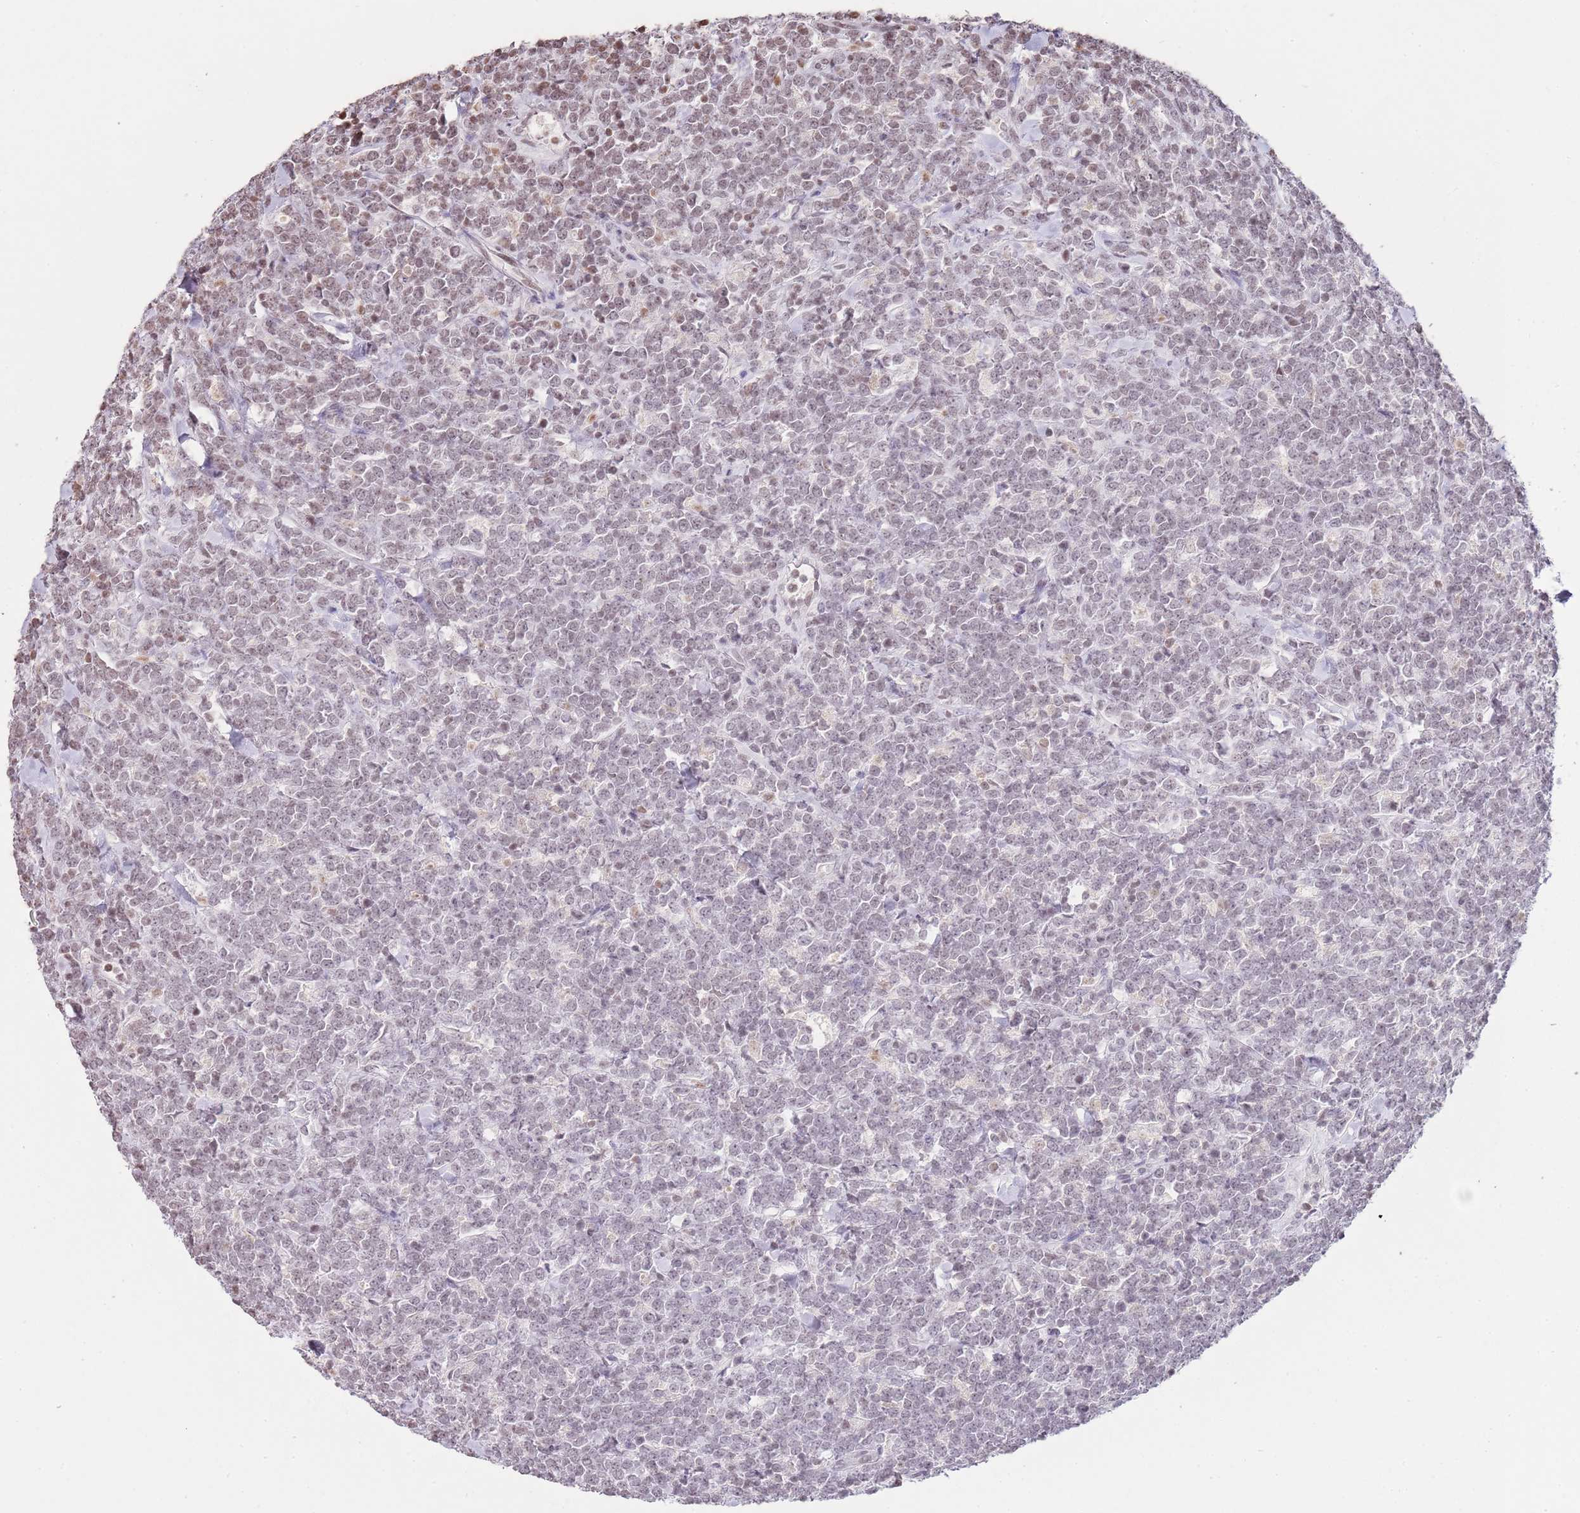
{"staining": {"intensity": "weak", "quantity": "<25%", "location": "nuclear"}, "tissue": "lymphoma", "cell_type": "Tumor cells", "image_type": "cancer", "snomed": [{"axis": "morphology", "description": "Malignant lymphoma, non-Hodgkin's type, High grade"}, {"axis": "topography", "description": "Small intestine"}], "caption": "Histopathology image shows no significant protein positivity in tumor cells of lymphoma. (DAB IHC visualized using brightfield microscopy, high magnification).", "gene": "KPNA3", "patient": {"sex": "male", "age": 8}}